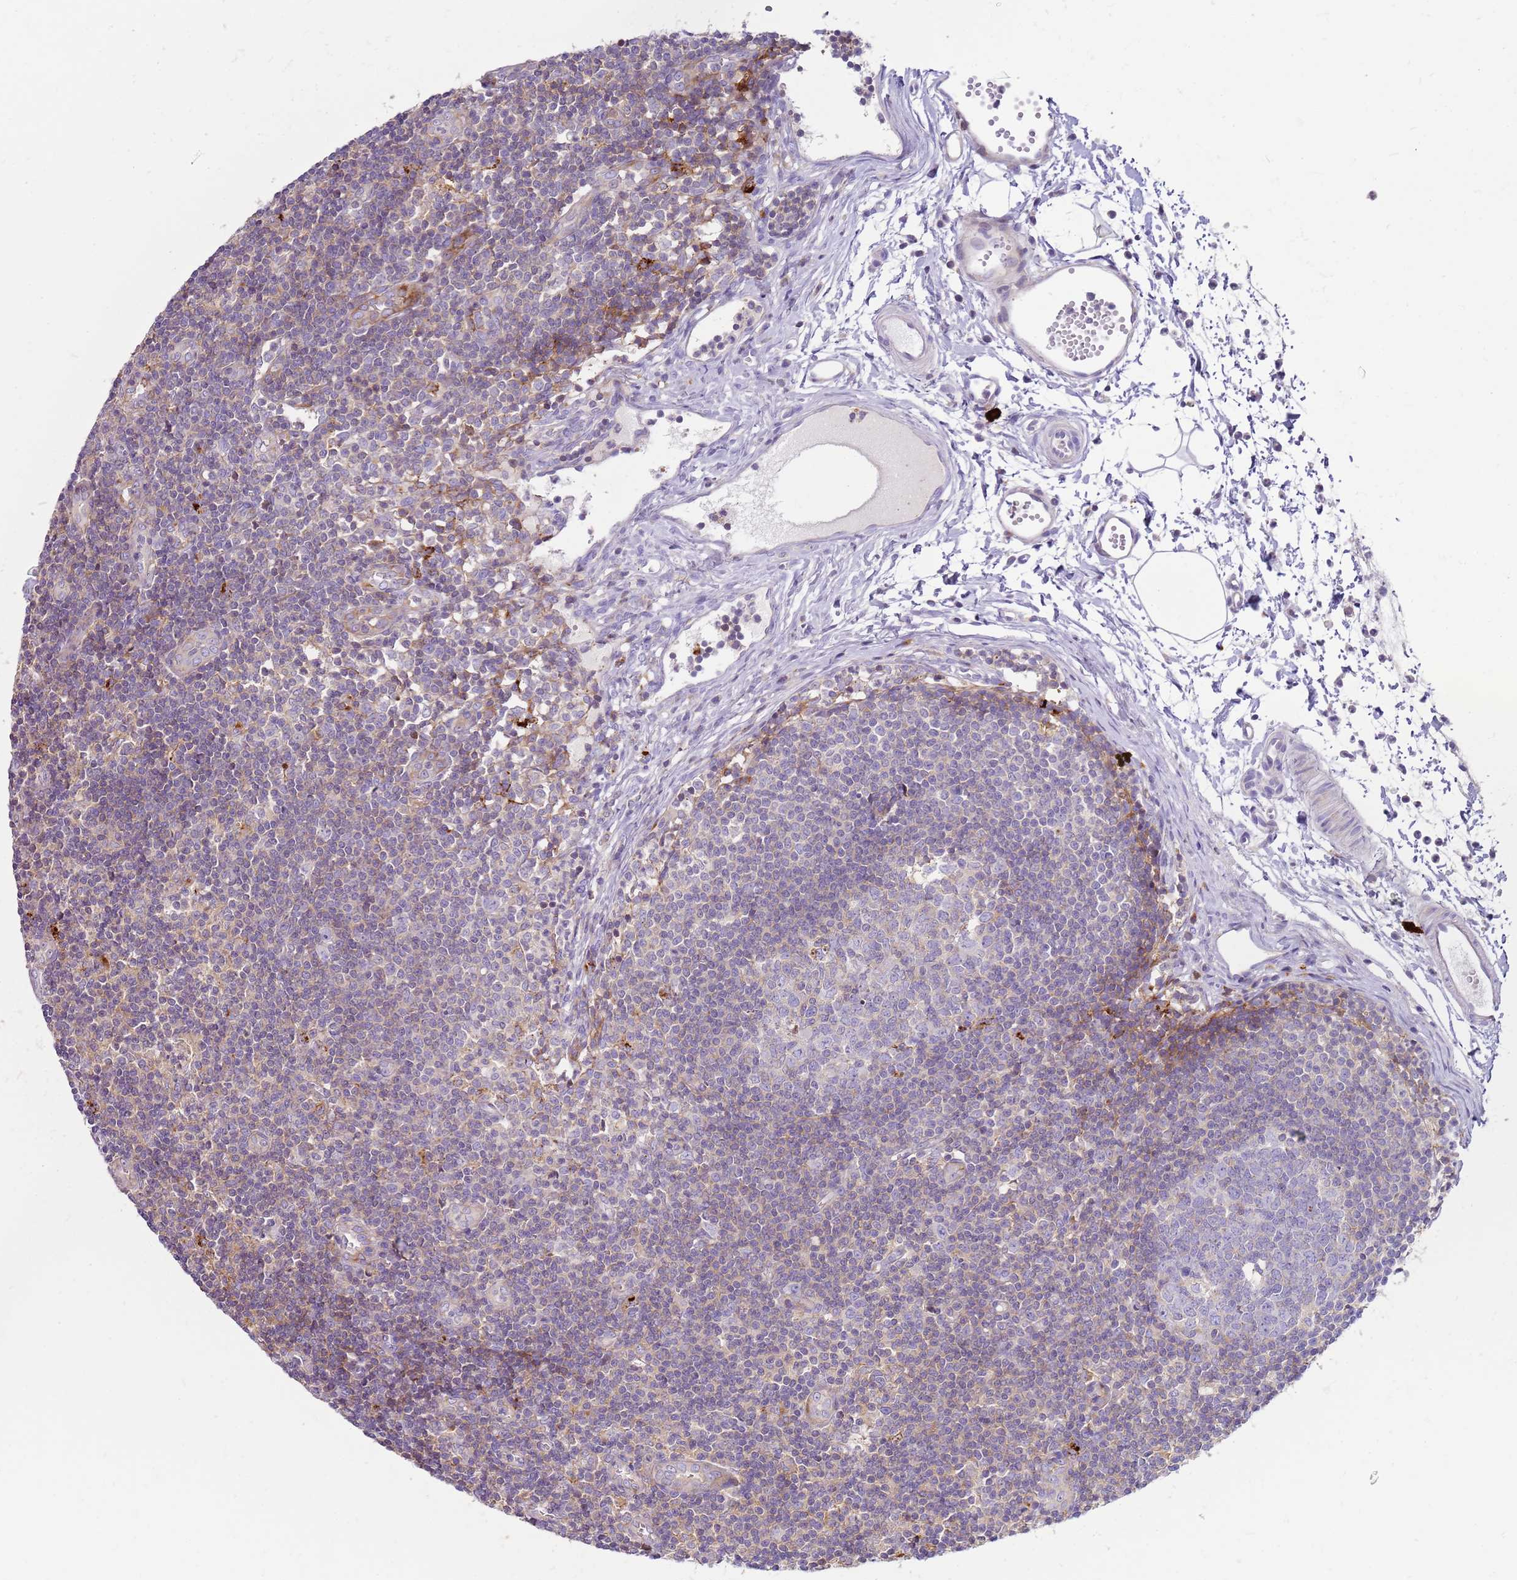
{"staining": {"intensity": "moderate", "quantity": "<25%", "location": "cytoplasmic/membranous"}, "tissue": "lymph node", "cell_type": "Germinal center cells", "image_type": "normal", "snomed": [{"axis": "morphology", "description": "Normal tissue, NOS"}, {"axis": "topography", "description": "Lymph node"}], "caption": "Immunohistochemistry (DAB (3,3'-diaminobenzidine)) staining of normal lymph node reveals moderate cytoplasmic/membranous protein expression in about <25% of germinal center cells.", "gene": "FPR1", "patient": {"sex": "female", "age": 37}}